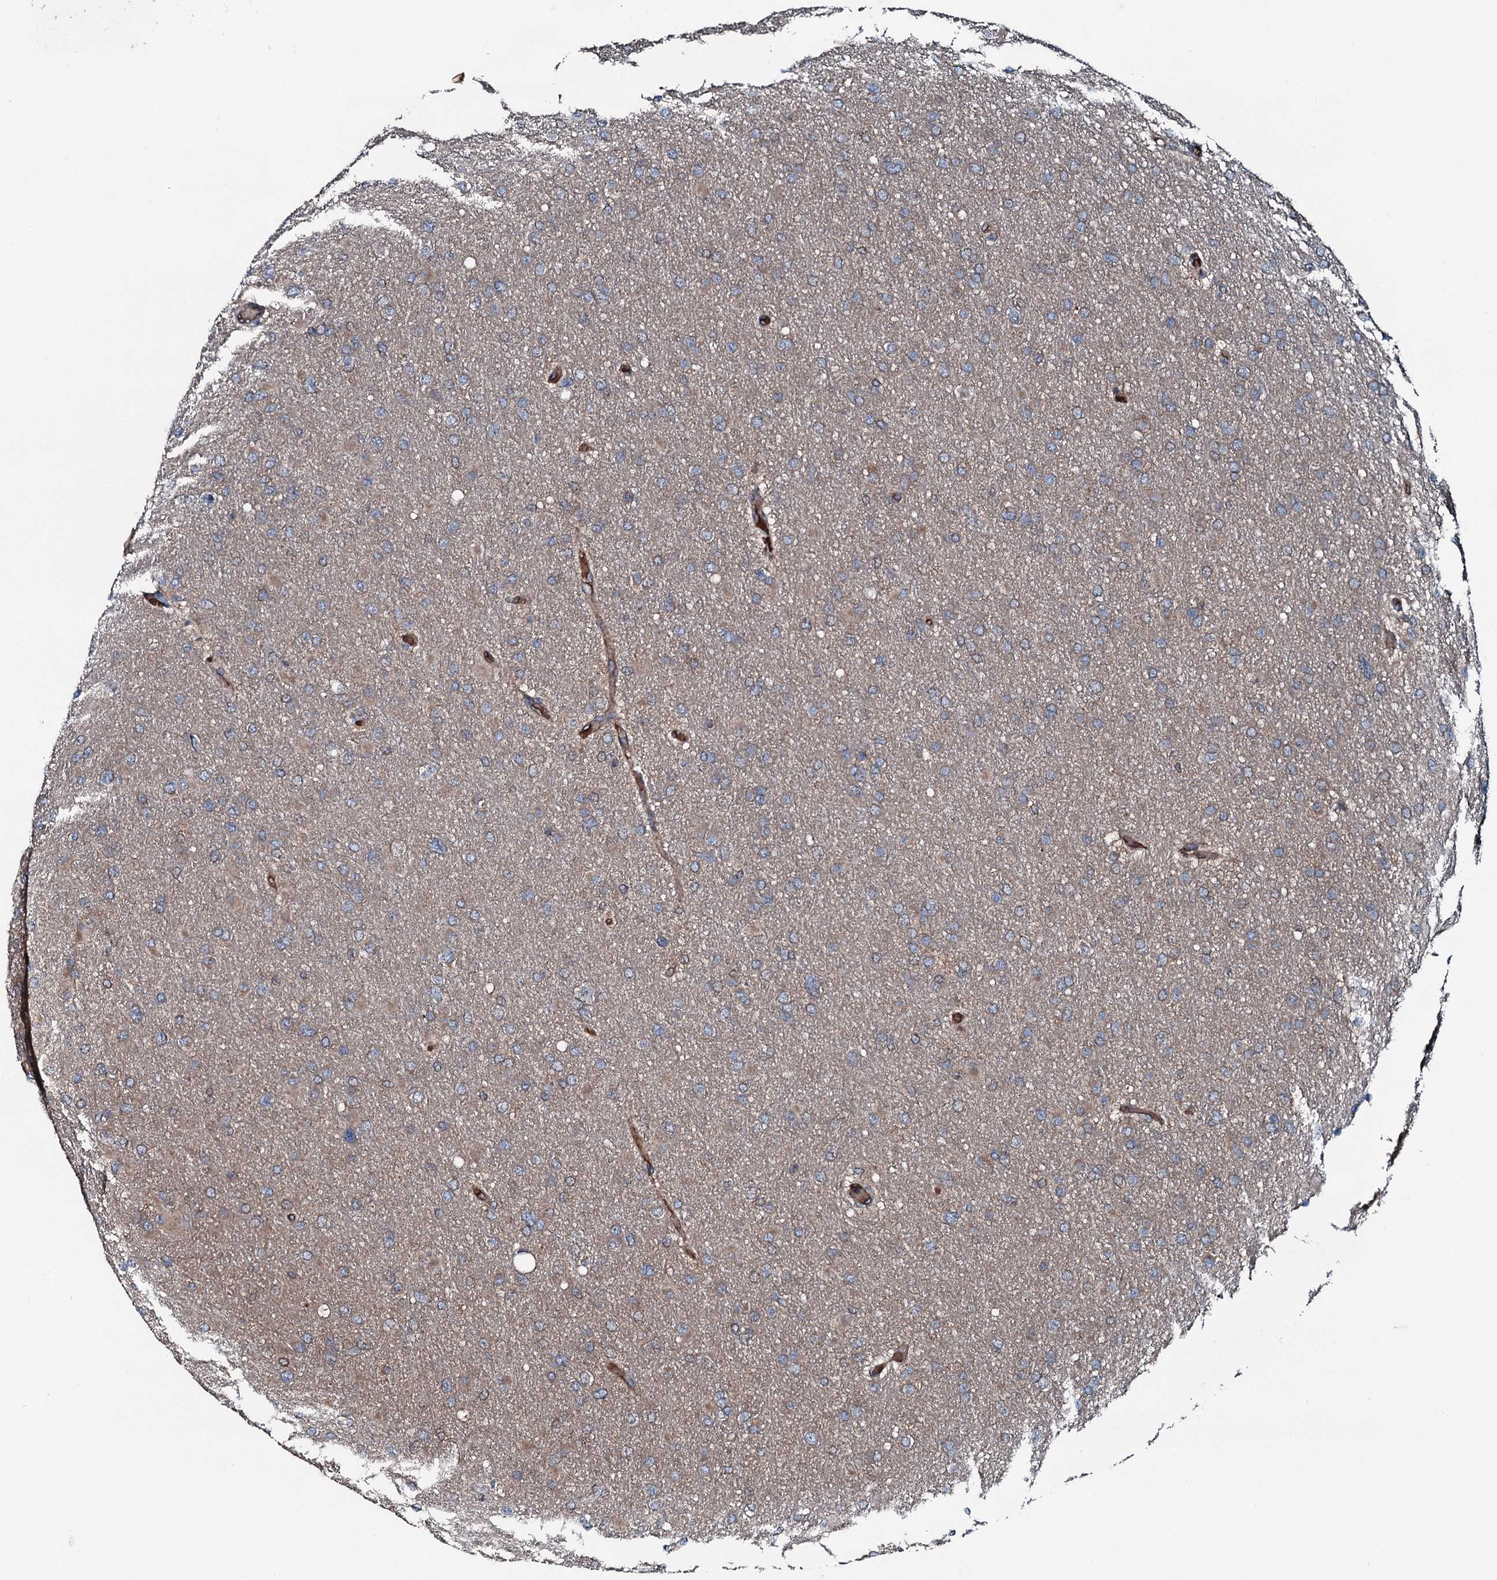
{"staining": {"intensity": "weak", "quantity": "25%-75%", "location": "cytoplasmic/membranous"}, "tissue": "glioma", "cell_type": "Tumor cells", "image_type": "cancer", "snomed": [{"axis": "morphology", "description": "Glioma, malignant, High grade"}, {"axis": "topography", "description": "Cerebral cortex"}], "caption": "The histopathology image demonstrates immunohistochemical staining of glioma. There is weak cytoplasmic/membranous staining is seen in approximately 25%-75% of tumor cells. Ihc stains the protein of interest in brown and the nuclei are stained blue.", "gene": "AARS1", "patient": {"sex": "female", "age": 36}}